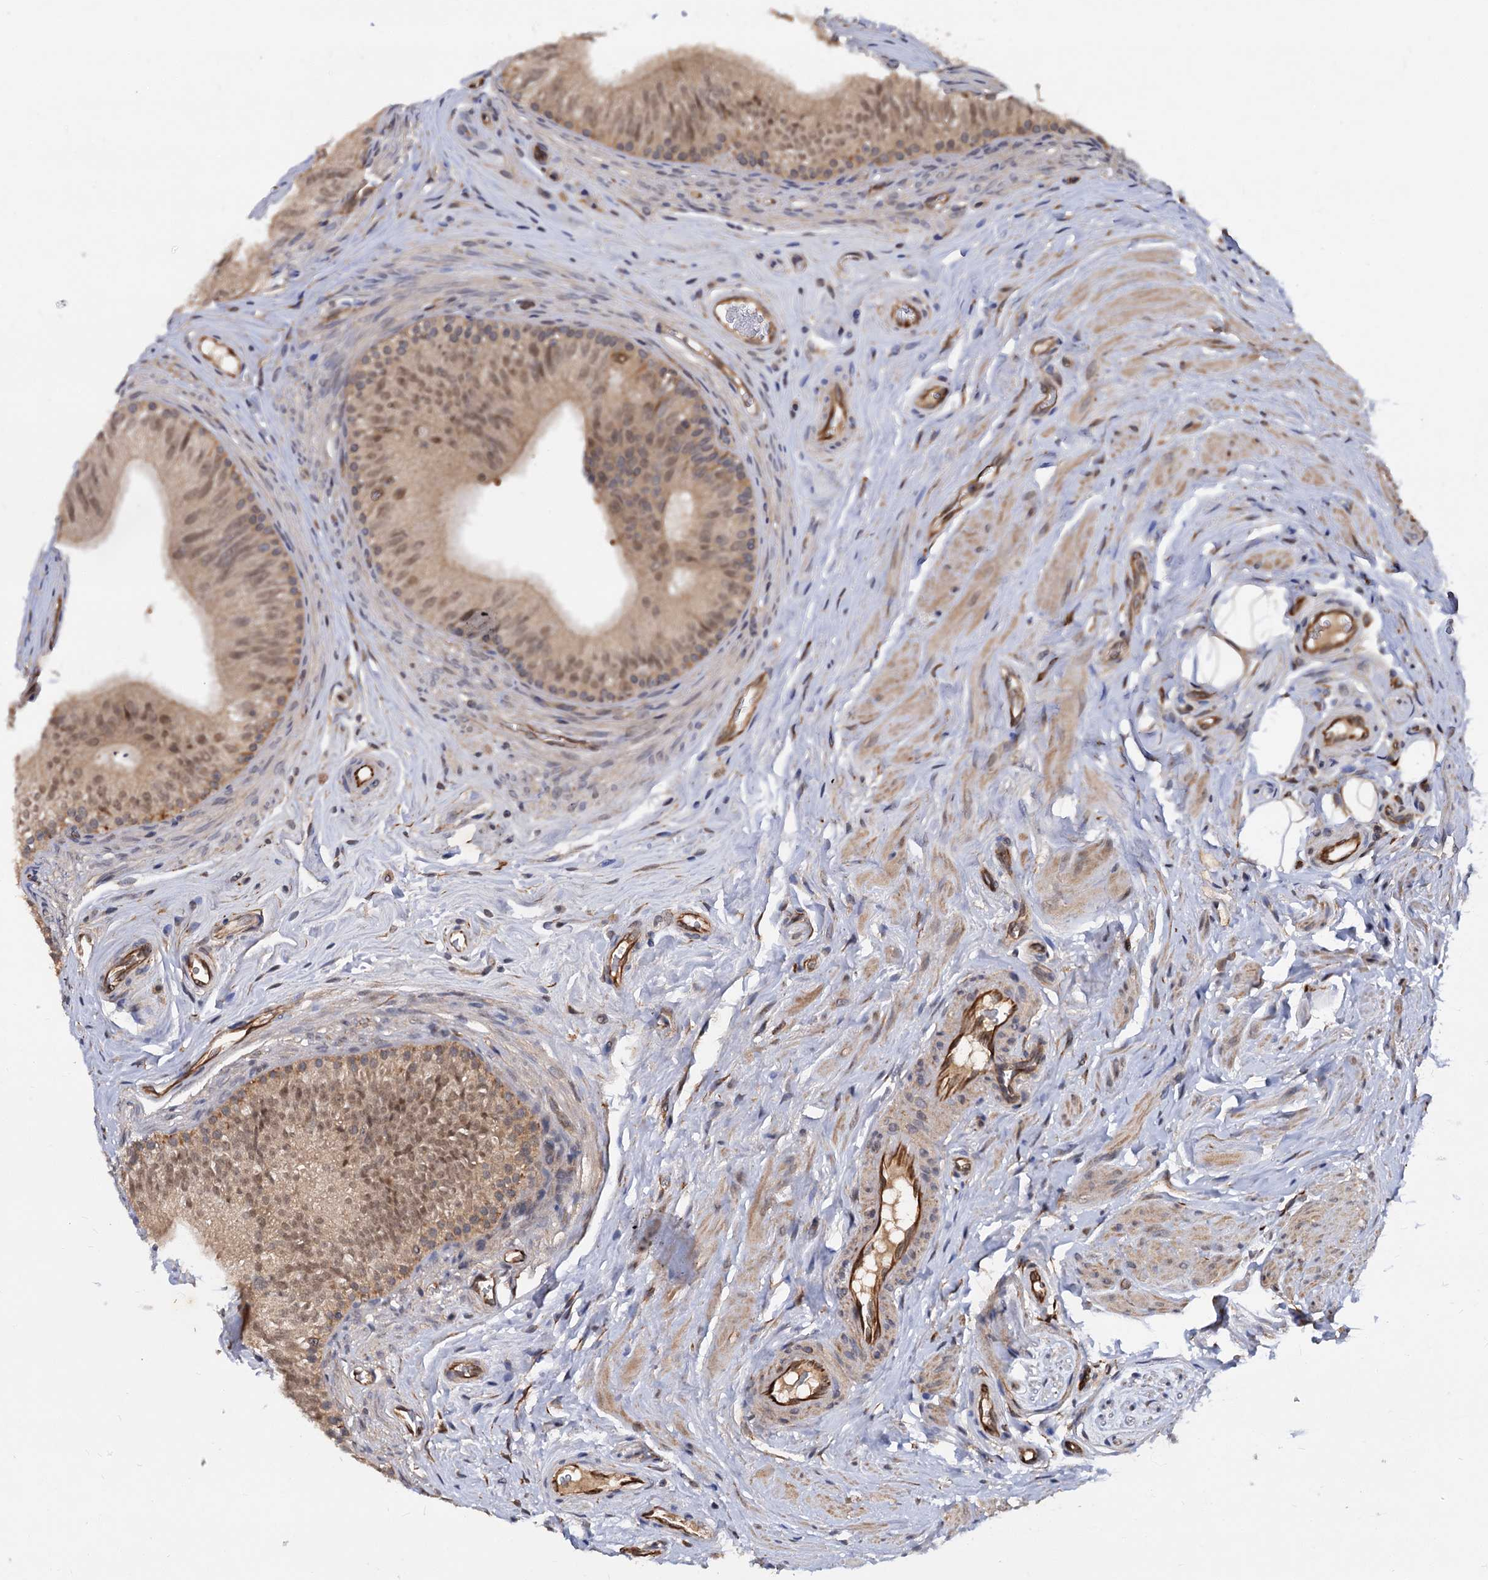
{"staining": {"intensity": "moderate", "quantity": ">75%", "location": "cytoplasmic/membranous,nuclear"}, "tissue": "epididymis", "cell_type": "Glandular cells", "image_type": "normal", "snomed": [{"axis": "morphology", "description": "Normal tissue, NOS"}, {"axis": "topography", "description": "Epididymis"}], "caption": "This photomicrograph reveals IHC staining of benign human epididymis, with medium moderate cytoplasmic/membranous,nuclear staining in approximately >75% of glandular cells.", "gene": "PSMD4", "patient": {"sex": "male", "age": 46}}